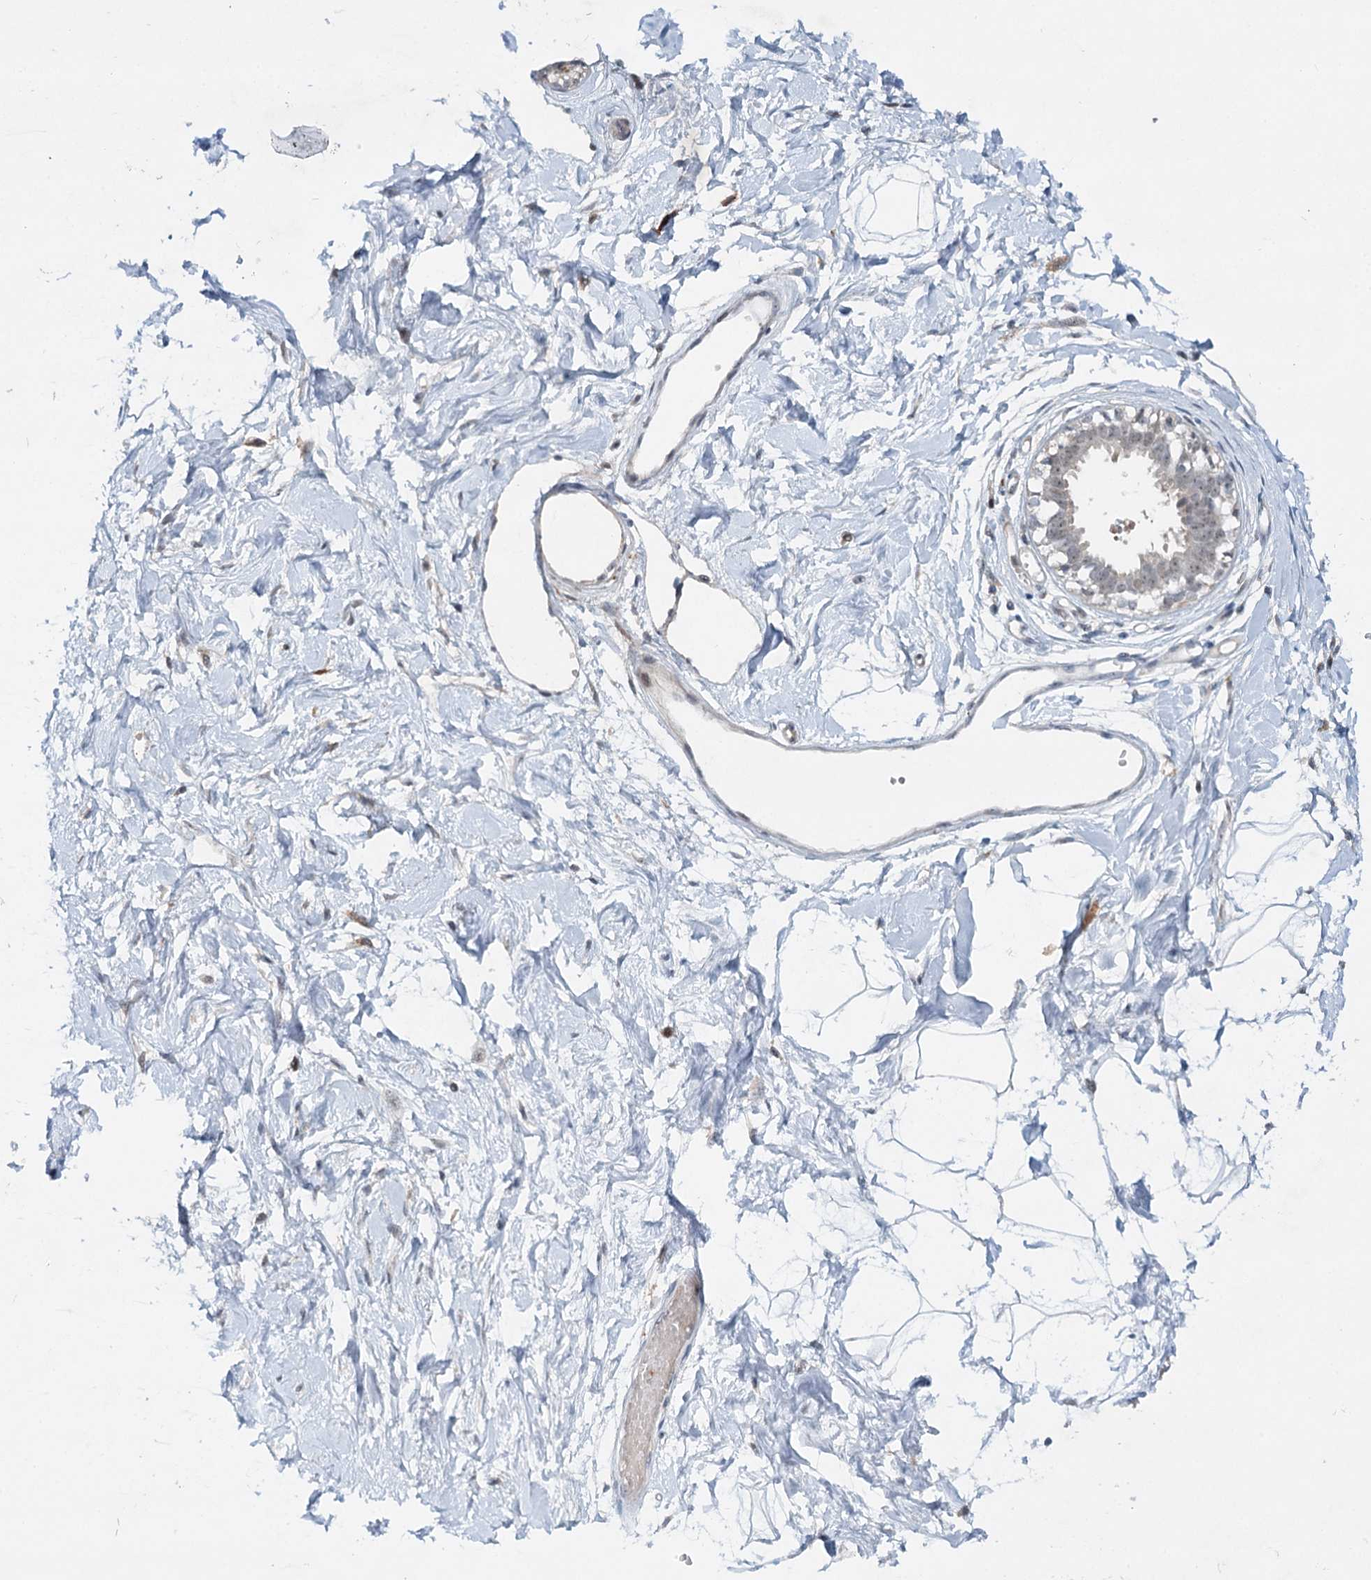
{"staining": {"intensity": "negative", "quantity": "none", "location": "none"}, "tissue": "breast", "cell_type": "Adipocytes", "image_type": "normal", "snomed": [{"axis": "morphology", "description": "Normal tissue, NOS"}, {"axis": "topography", "description": "Breast"}], "caption": "A histopathology image of breast stained for a protein shows no brown staining in adipocytes. Brightfield microscopy of immunohistochemistry (IHC) stained with DAB (3,3'-diaminobenzidine) (brown) and hematoxylin (blue), captured at high magnification.", "gene": "WDR44", "patient": {"sex": "female", "age": 45}}